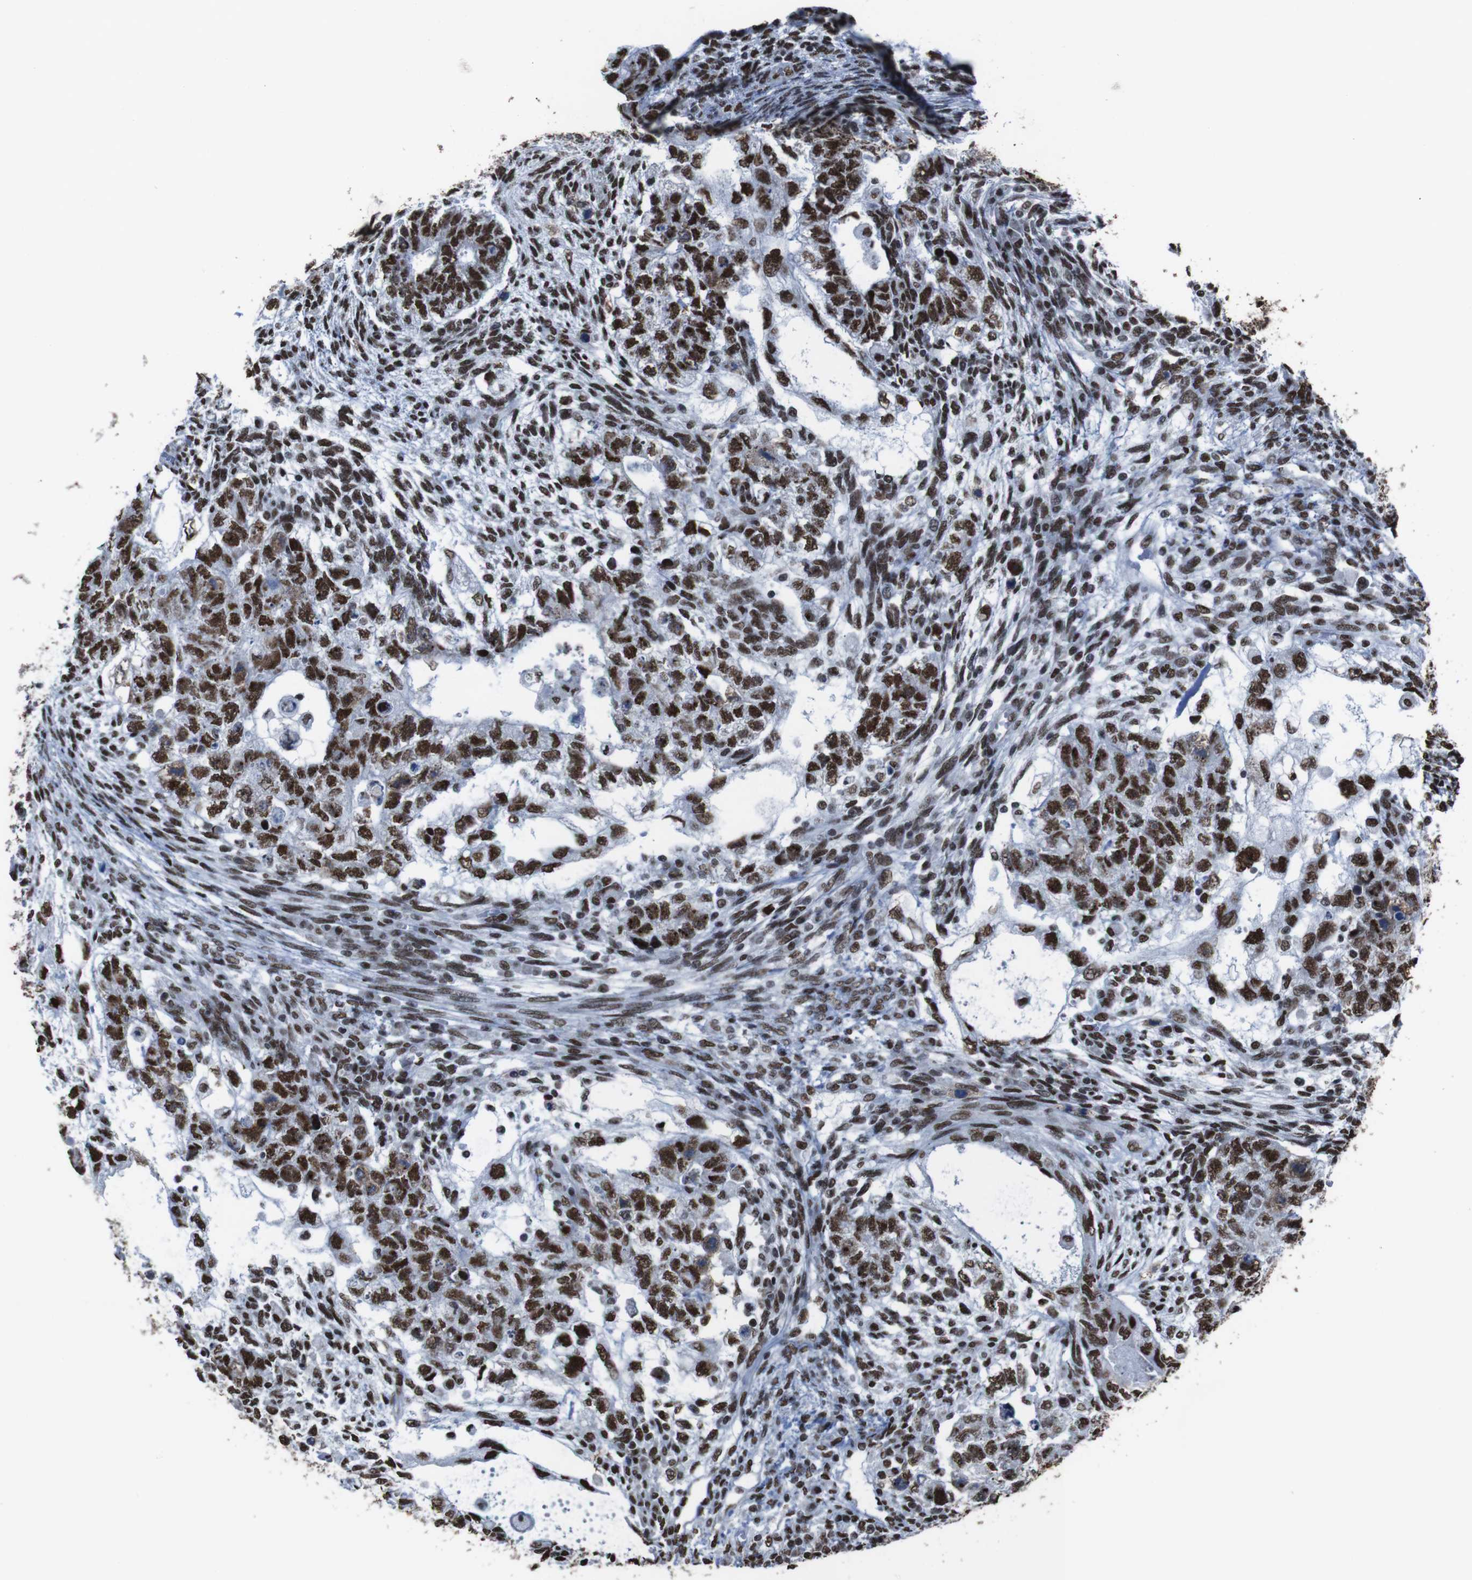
{"staining": {"intensity": "strong", "quantity": ">75%", "location": "nuclear"}, "tissue": "testis cancer", "cell_type": "Tumor cells", "image_type": "cancer", "snomed": [{"axis": "morphology", "description": "Normal tissue, NOS"}, {"axis": "morphology", "description": "Carcinoma, Embryonal, NOS"}, {"axis": "topography", "description": "Testis"}], "caption": "A histopathology image showing strong nuclear staining in about >75% of tumor cells in embryonal carcinoma (testis), as visualized by brown immunohistochemical staining.", "gene": "ROMO1", "patient": {"sex": "male", "age": 36}}